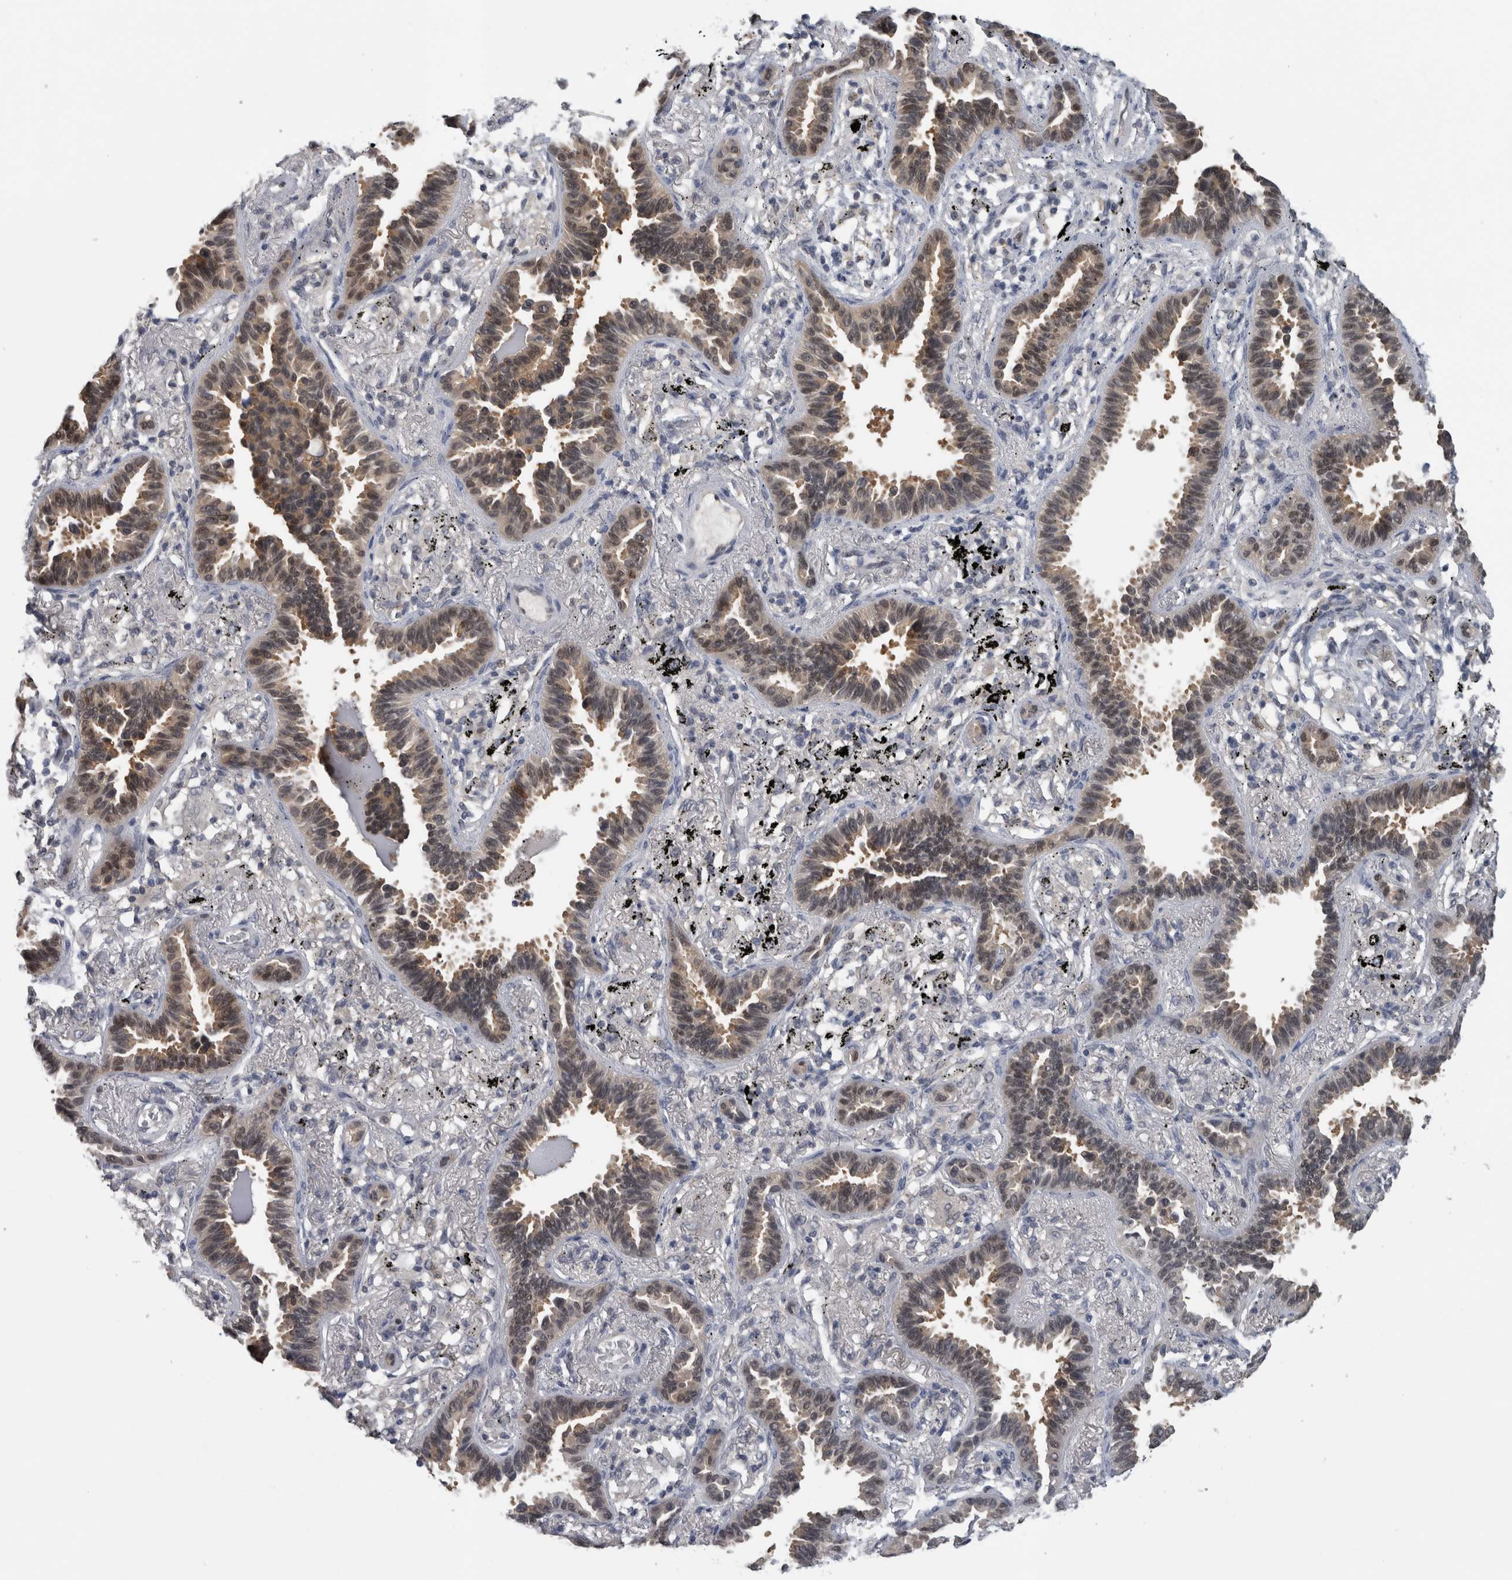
{"staining": {"intensity": "strong", "quantity": "25%-75%", "location": "cytoplasmic/membranous,nuclear"}, "tissue": "lung cancer", "cell_type": "Tumor cells", "image_type": "cancer", "snomed": [{"axis": "morphology", "description": "Adenocarcinoma, NOS"}, {"axis": "topography", "description": "Lung"}], "caption": "Lung adenocarcinoma tissue exhibits strong cytoplasmic/membranous and nuclear expression in about 25%-75% of tumor cells, visualized by immunohistochemistry. (Stains: DAB in brown, nuclei in blue, Microscopy: brightfield microscopy at high magnification).", "gene": "NAPRT", "patient": {"sex": "male", "age": 59}}